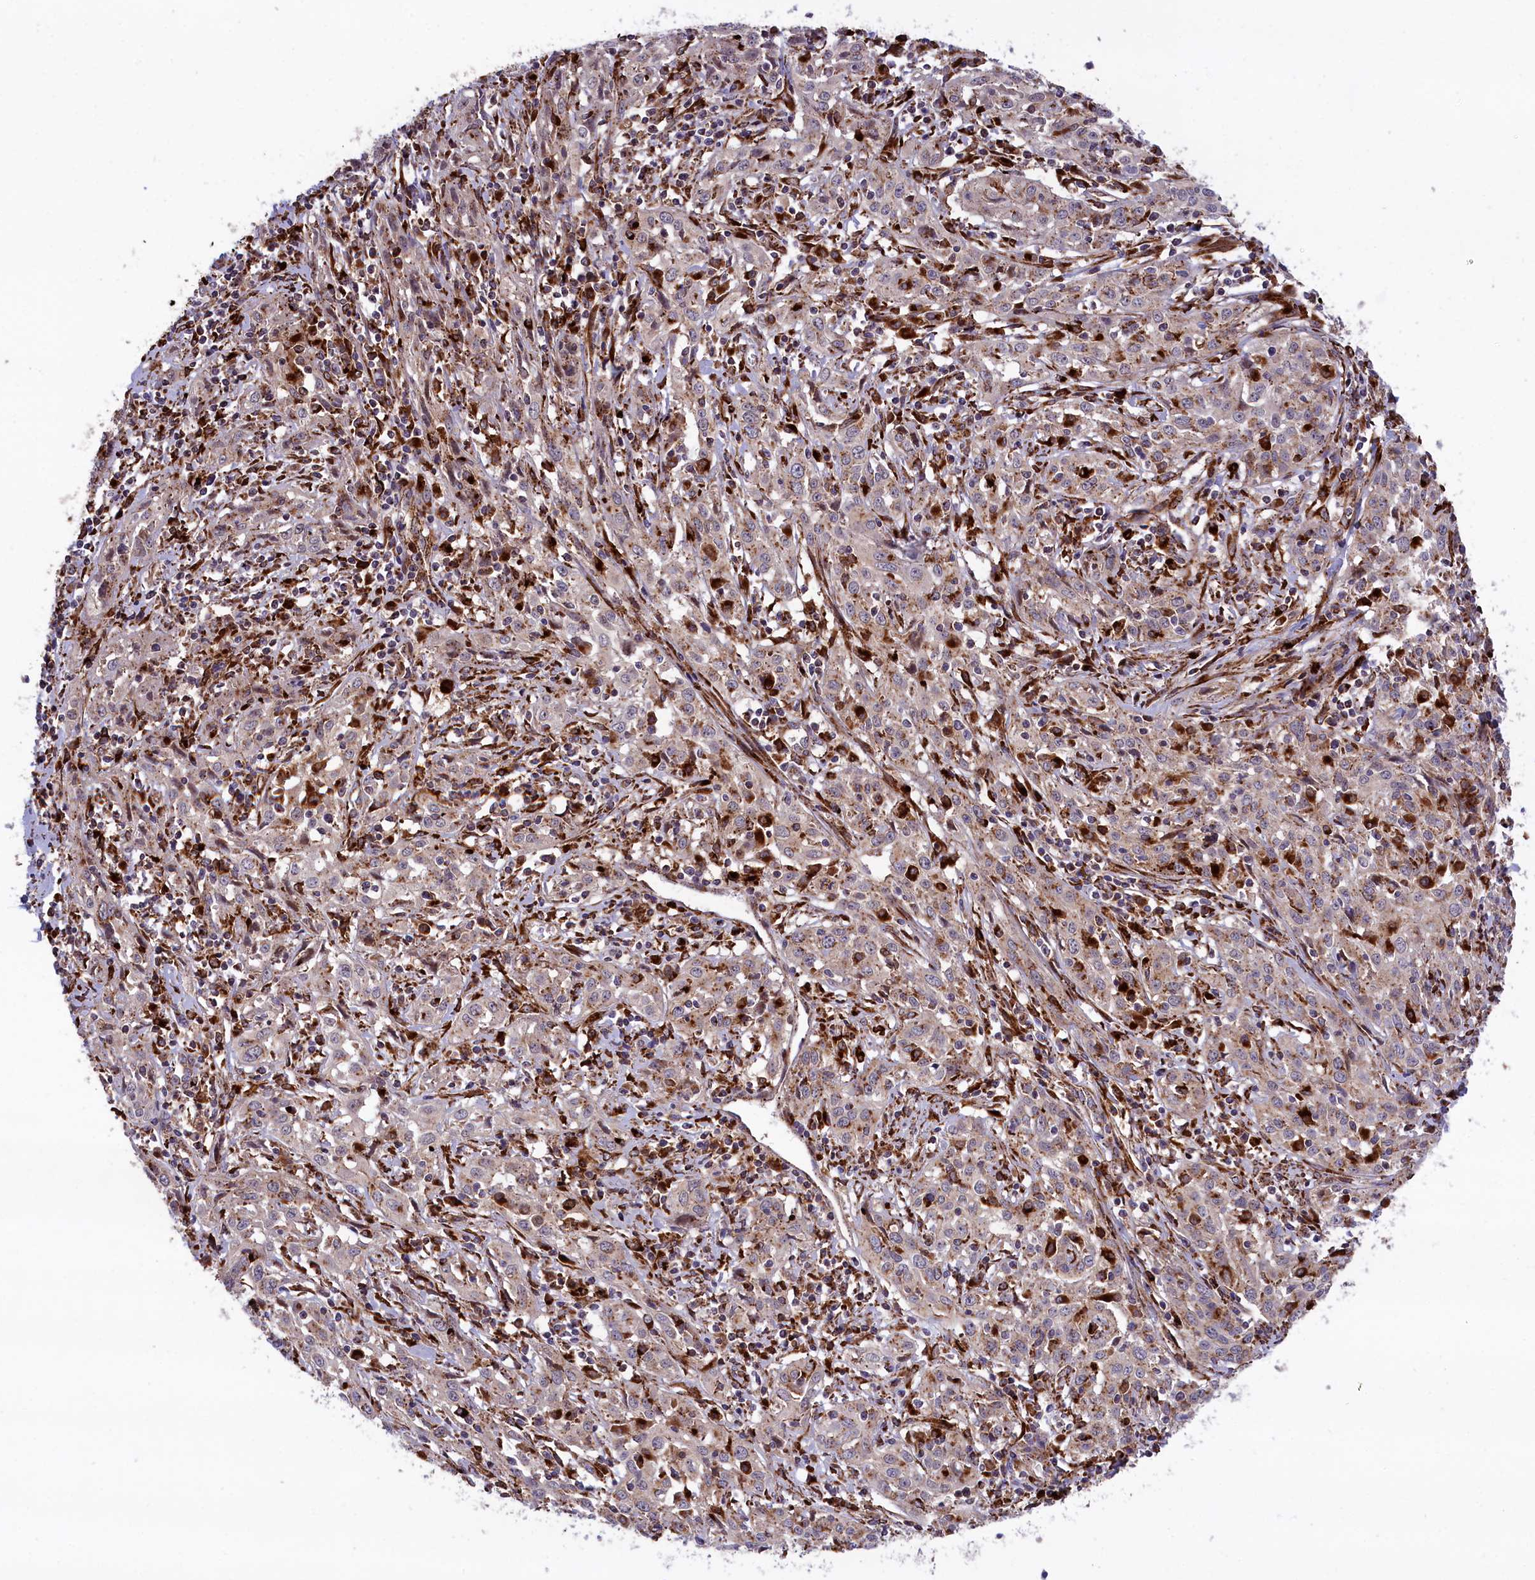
{"staining": {"intensity": "negative", "quantity": "none", "location": "none"}, "tissue": "cervical cancer", "cell_type": "Tumor cells", "image_type": "cancer", "snomed": [{"axis": "morphology", "description": "Squamous cell carcinoma, NOS"}, {"axis": "topography", "description": "Cervix"}], "caption": "Cervical cancer (squamous cell carcinoma) was stained to show a protein in brown. There is no significant staining in tumor cells.", "gene": "MAN2B1", "patient": {"sex": "female", "age": 57}}